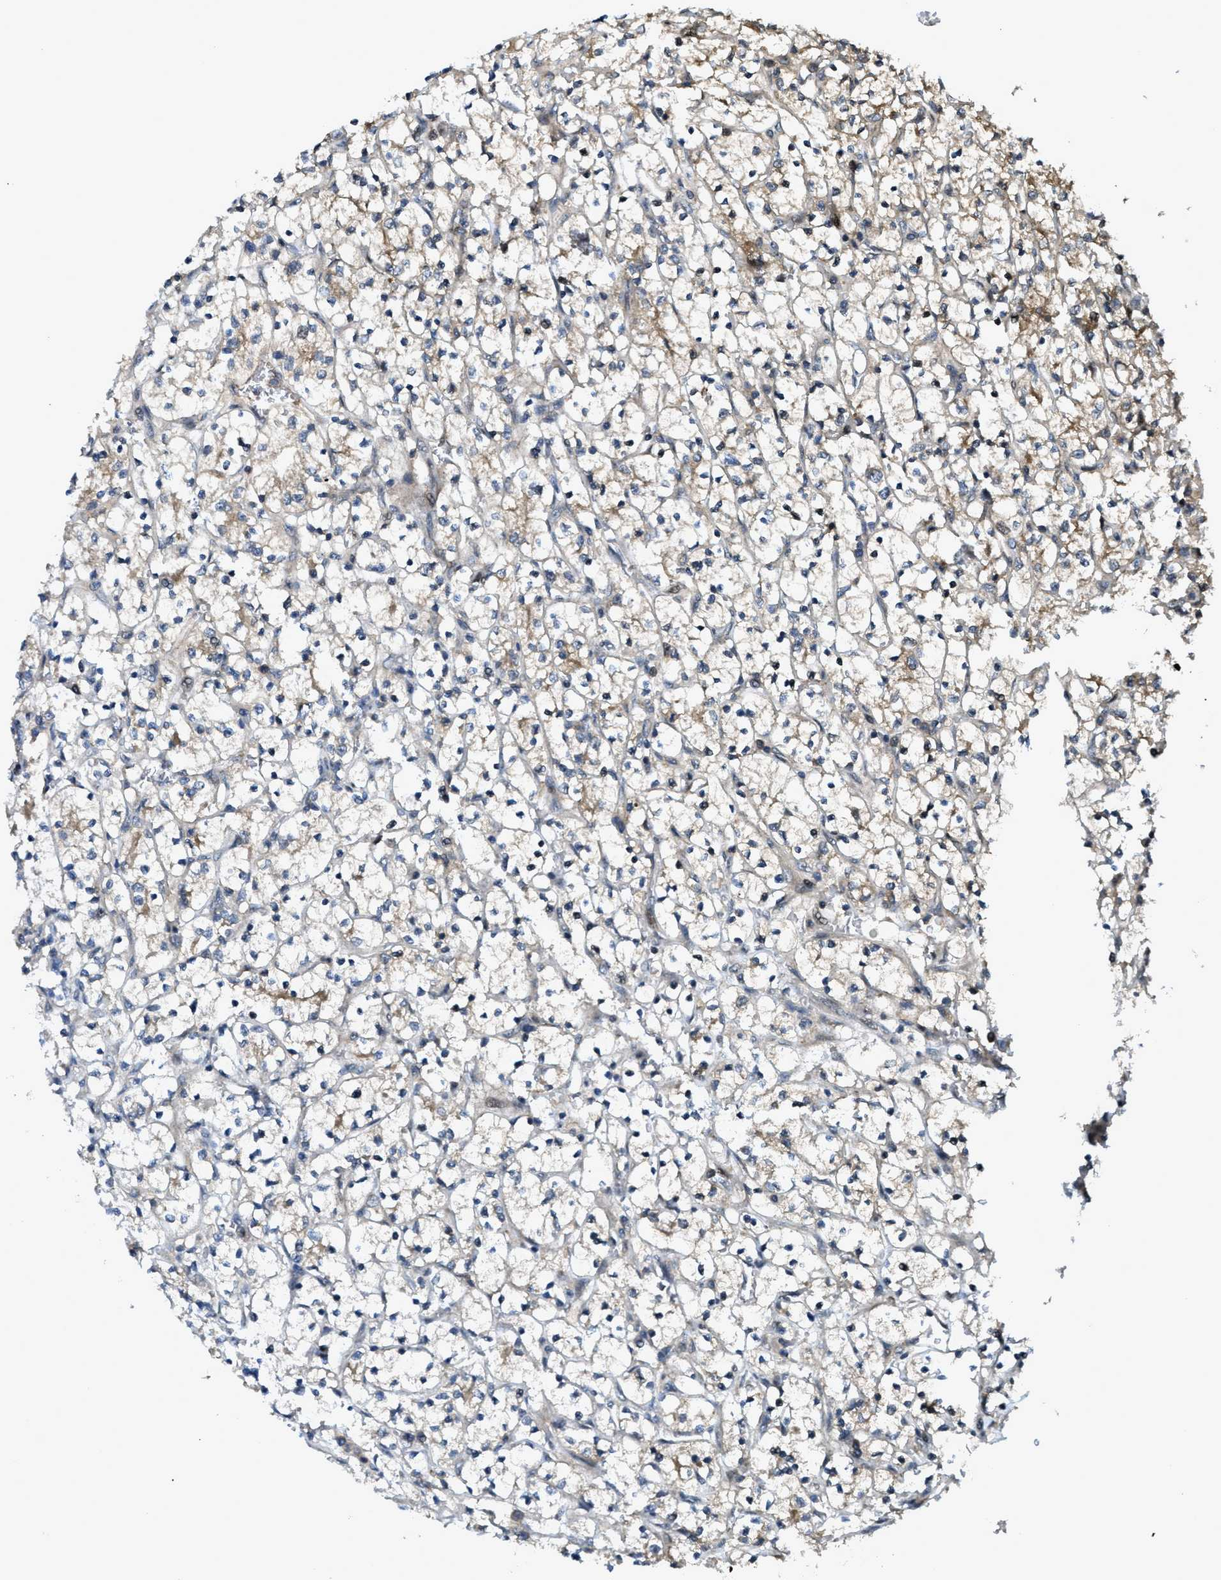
{"staining": {"intensity": "moderate", "quantity": "<25%", "location": "cytoplasmic/membranous"}, "tissue": "renal cancer", "cell_type": "Tumor cells", "image_type": "cancer", "snomed": [{"axis": "morphology", "description": "Adenocarcinoma, NOS"}, {"axis": "topography", "description": "Kidney"}], "caption": "Moderate cytoplasmic/membranous expression for a protein is seen in approximately <25% of tumor cells of renal cancer (adenocarcinoma) using immunohistochemistry.", "gene": "DNAJC28", "patient": {"sex": "female", "age": 69}}